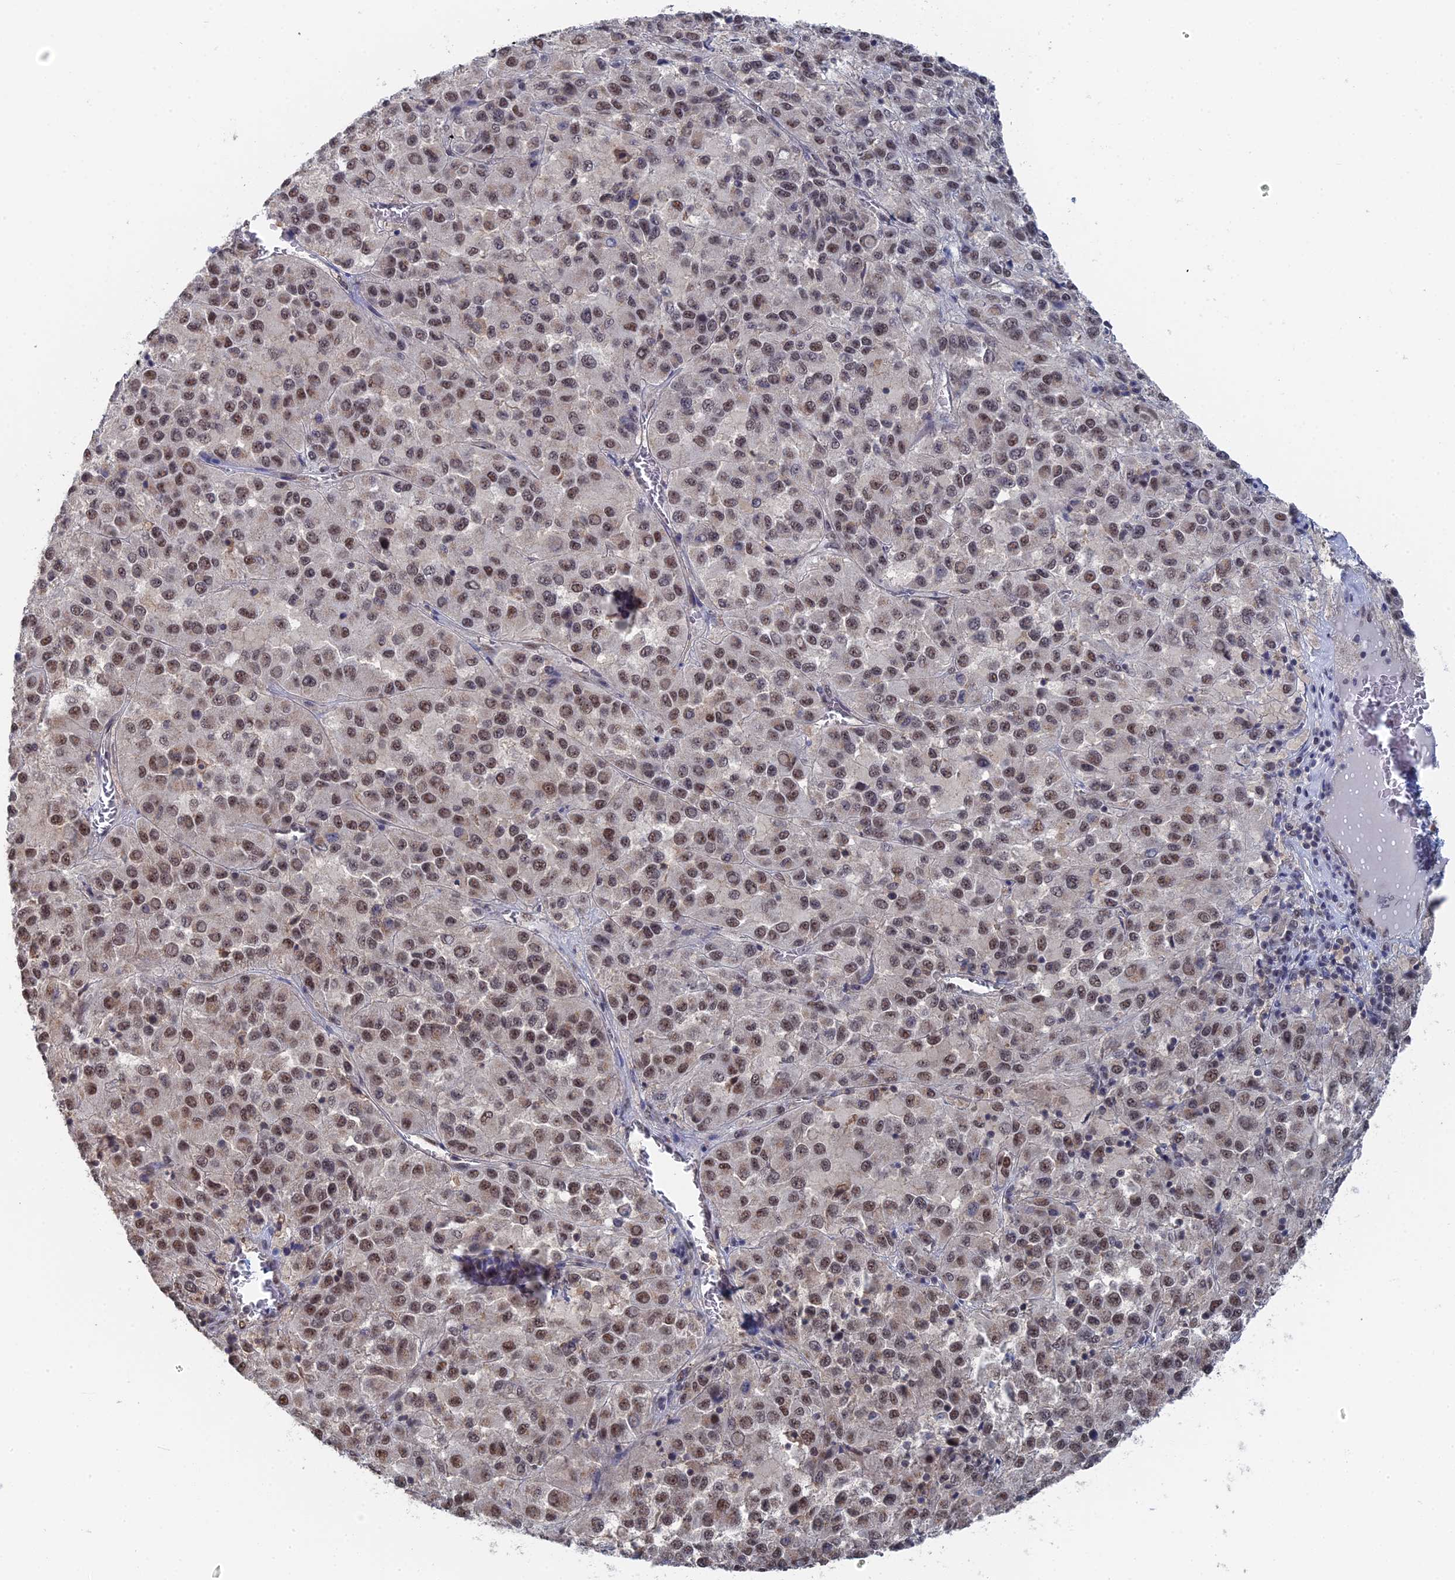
{"staining": {"intensity": "moderate", "quantity": ">75%", "location": "nuclear"}, "tissue": "melanoma", "cell_type": "Tumor cells", "image_type": "cancer", "snomed": [{"axis": "morphology", "description": "Malignant melanoma, Metastatic site"}, {"axis": "topography", "description": "Lung"}], "caption": "High-magnification brightfield microscopy of melanoma stained with DAB (brown) and counterstained with hematoxylin (blue). tumor cells exhibit moderate nuclear staining is appreciated in approximately>75% of cells.", "gene": "TSSC4", "patient": {"sex": "male", "age": 64}}